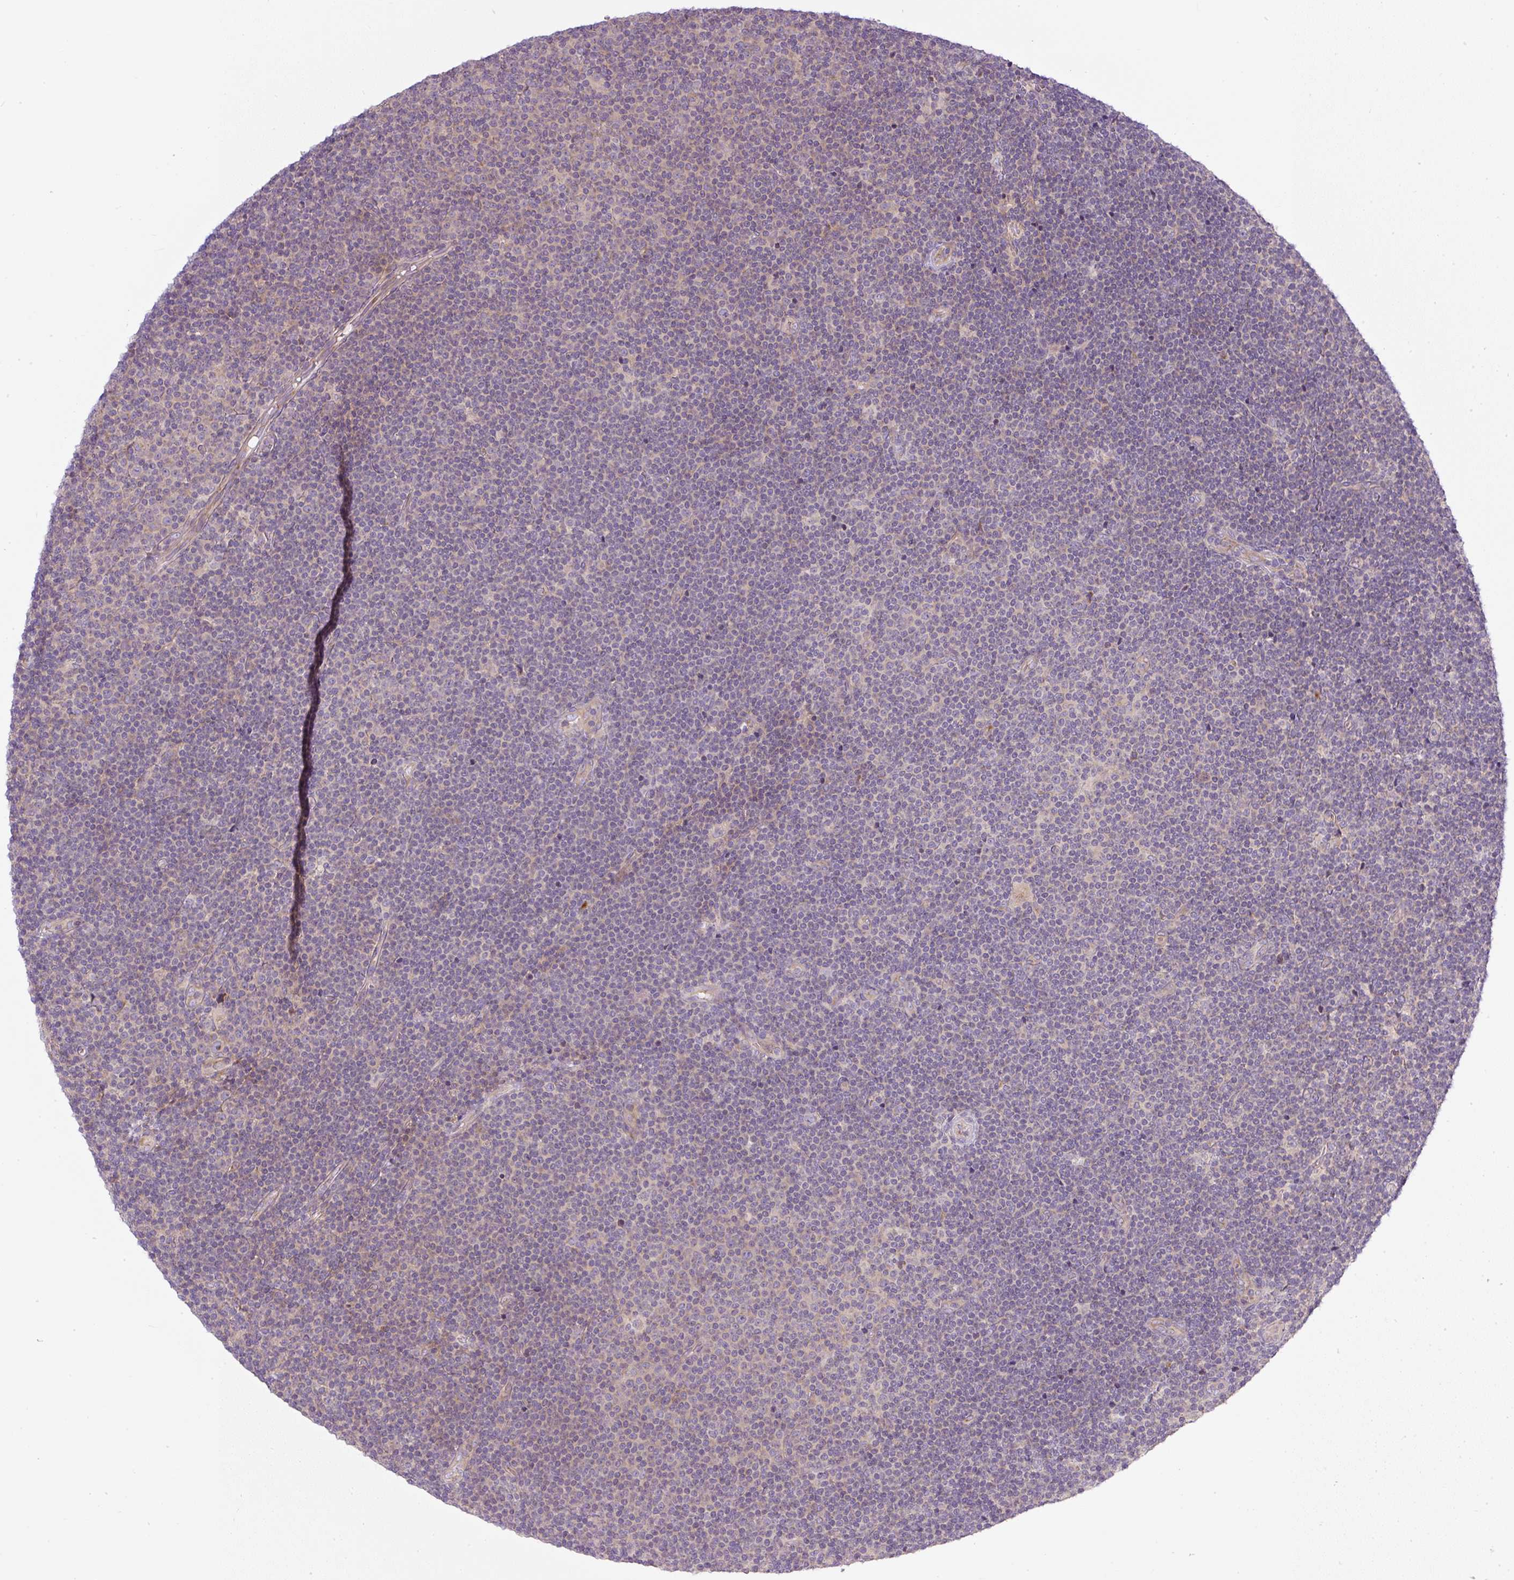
{"staining": {"intensity": "negative", "quantity": "none", "location": "none"}, "tissue": "lymphoma", "cell_type": "Tumor cells", "image_type": "cancer", "snomed": [{"axis": "morphology", "description": "Malignant lymphoma, non-Hodgkin's type, Low grade"}, {"axis": "topography", "description": "Lymph node"}], "caption": "Immunohistochemistry (IHC) of low-grade malignant lymphoma, non-Hodgkin's type demonstrates no staining in tumor cells.", "gene": "MLX", "patient": {"sex": "male", "age": 48}}